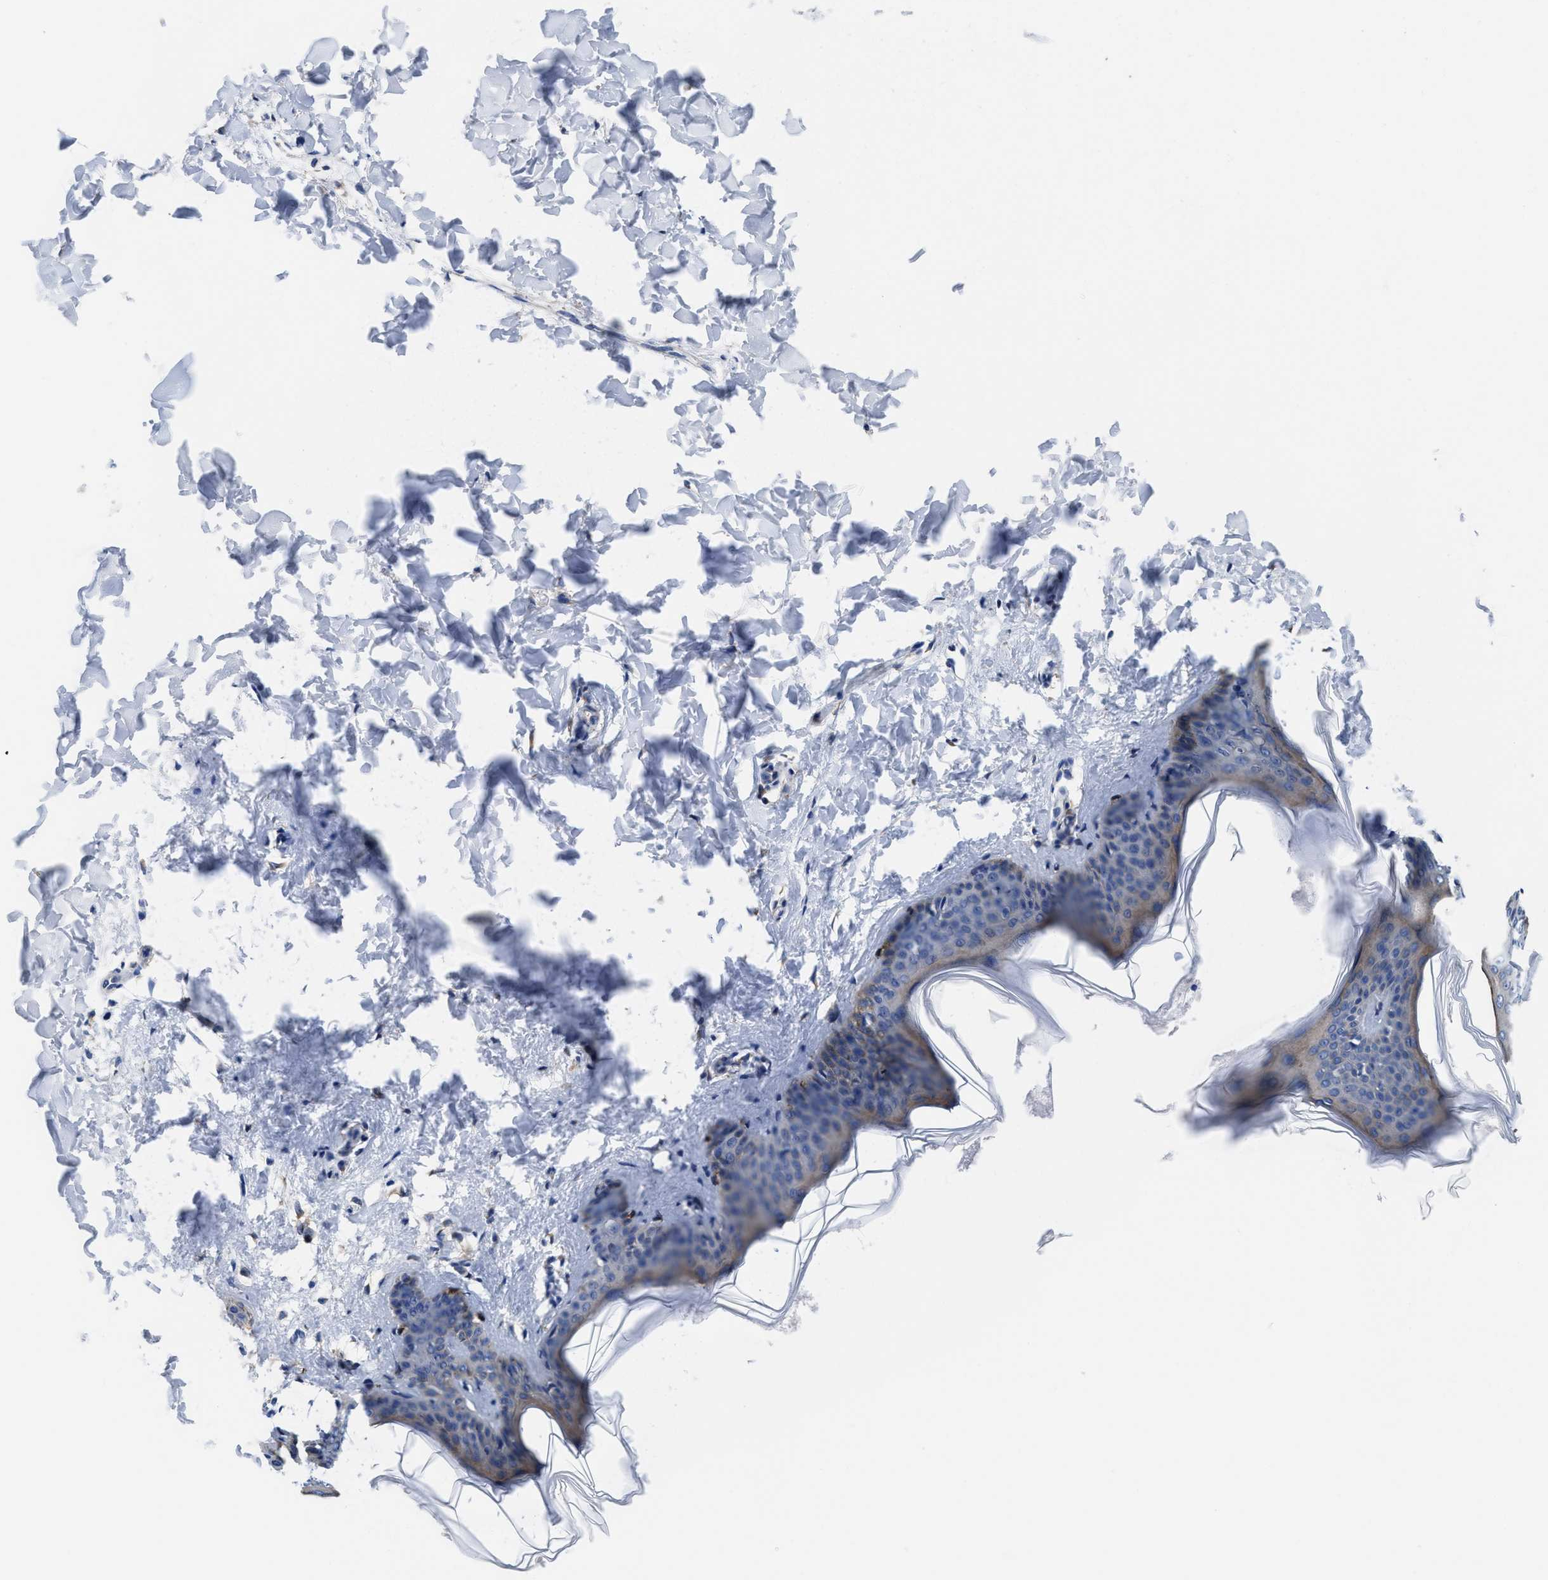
{"staining": {"intensity": "negative", "quantity": "none", "location": "none"}, "tissue": "skin", "cell_type": "Fibroblasts", "image_type": "normal", "snomed": [{"axis": "morphology", "description": "Normal tissue, NOS"}, {"axis": "topography", "description": "Skin"}], "caption": "High magnification brightfield microscopy of benign skin stained with DAB (brown) and counterstained with hematoxylin (blue): fibroblasts show no significant positivity.", "gene": "TMEM30A", "patient": {"sex": "female", "age": 17}}